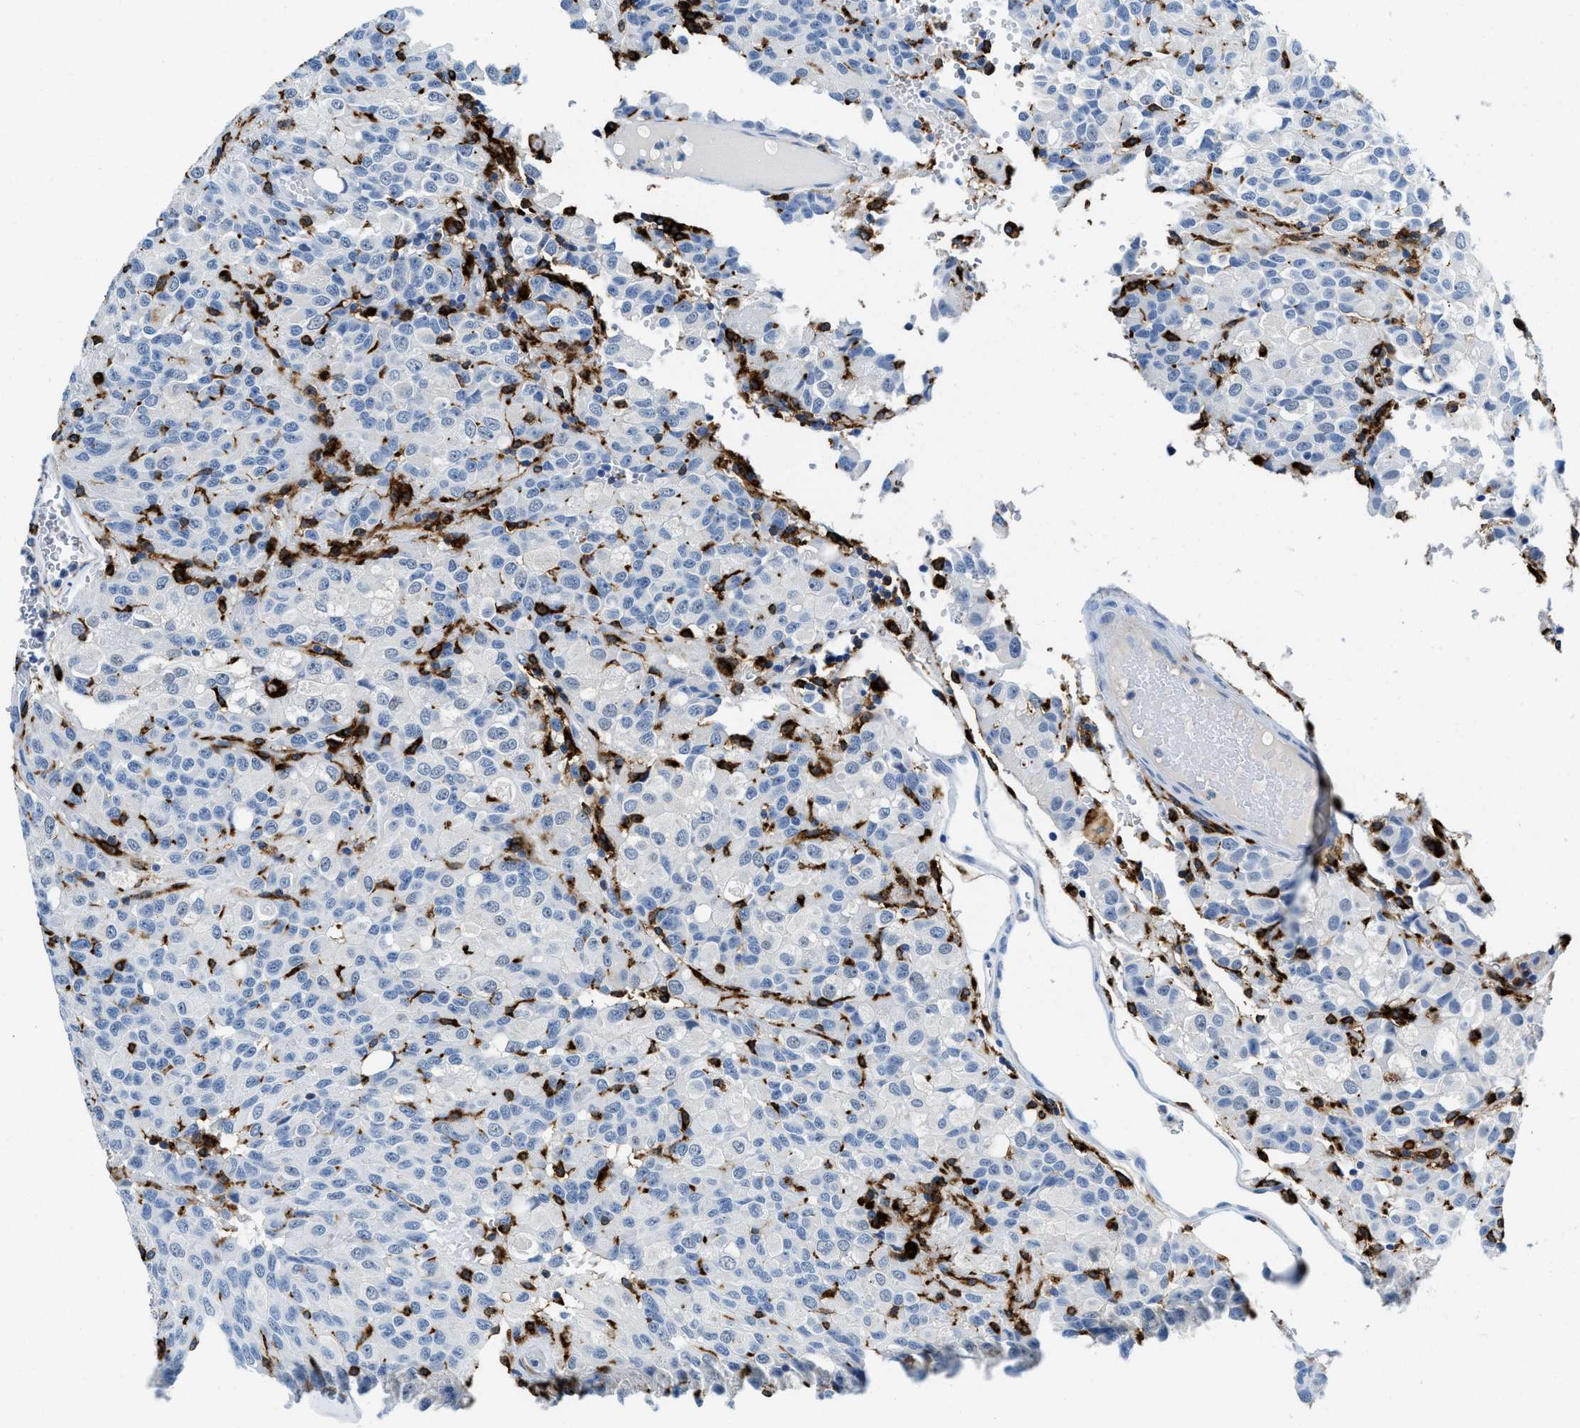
{"staining": {"intensity": "negative", "quantity": "none", "location": "none"}, "tissue": "glioma", "cell_type": "Tumor cells", "image_type": "cancer", "snomed": [{"axis": "morphology", "description": "Glioma, malignant, High grade"}, {"axis": "topography", "description": "Brain"}], "caption": "Histopathology image shows no protein expression in tumor cells of glioma tissue. (DAB (3,3'-diaminobenzidine) immunohistochemistry with hematoxylin counter stain).", "gene": "CD226", "patient": {"sex": "male", "age": 32}}